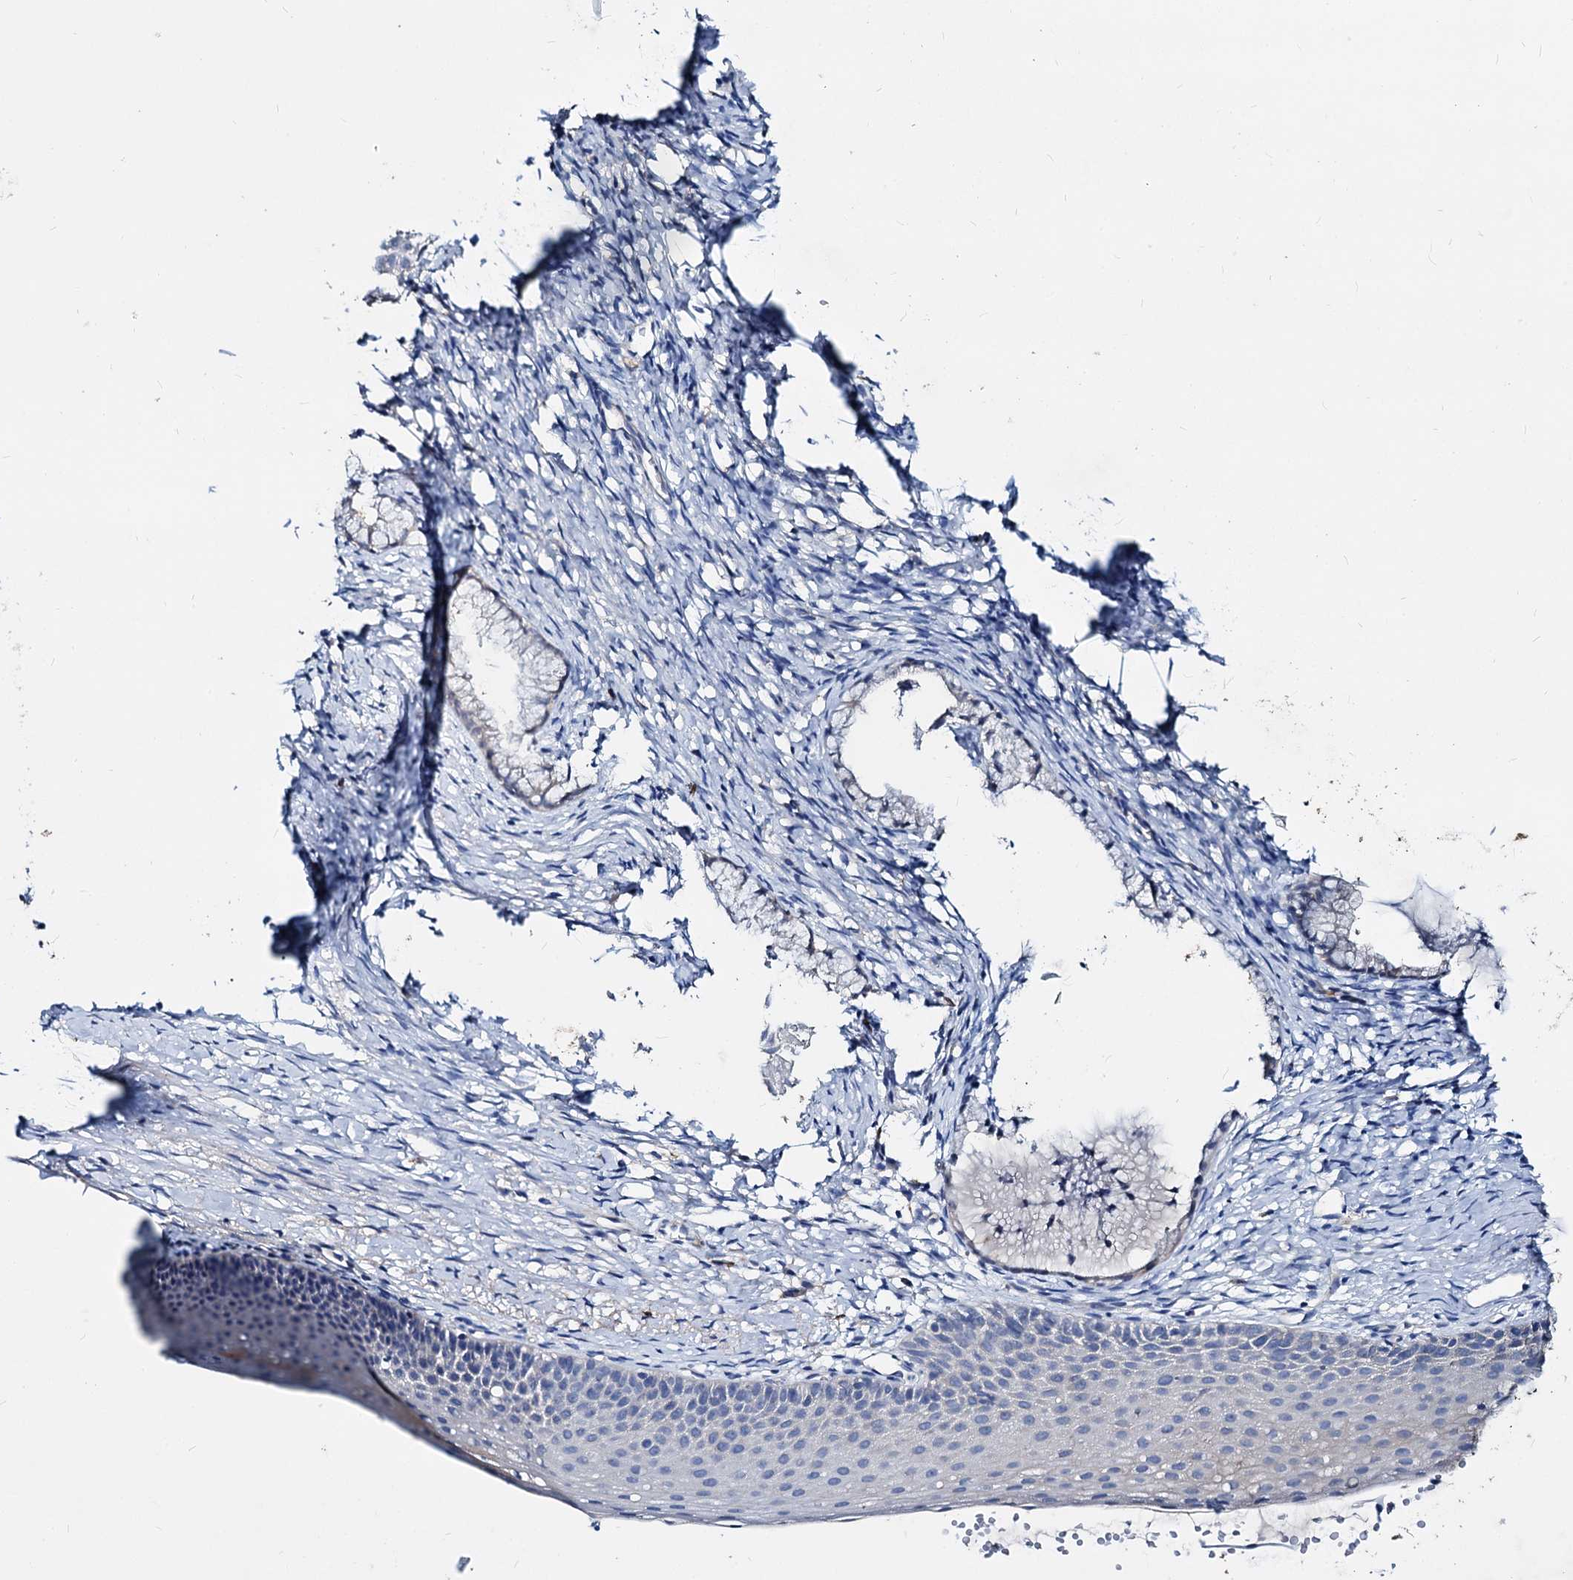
{"staining": {"intensity": "negative", "quantity": "none", "location": "none"}, "tissue": "cervix", "cell_type": "Glandular cells", "image_type": "normal", "snomed": [{"axis": "morphology", "description": "Normal tissue, NOS"}, {"axis": "topography", "description": "Cervix"}], "caption": "Immunohistochemical staining of normal cervix reveals no significant positivity in glandular cells.", "gene": "ACY3", "patient": {"sex": "female", "age": 36}}